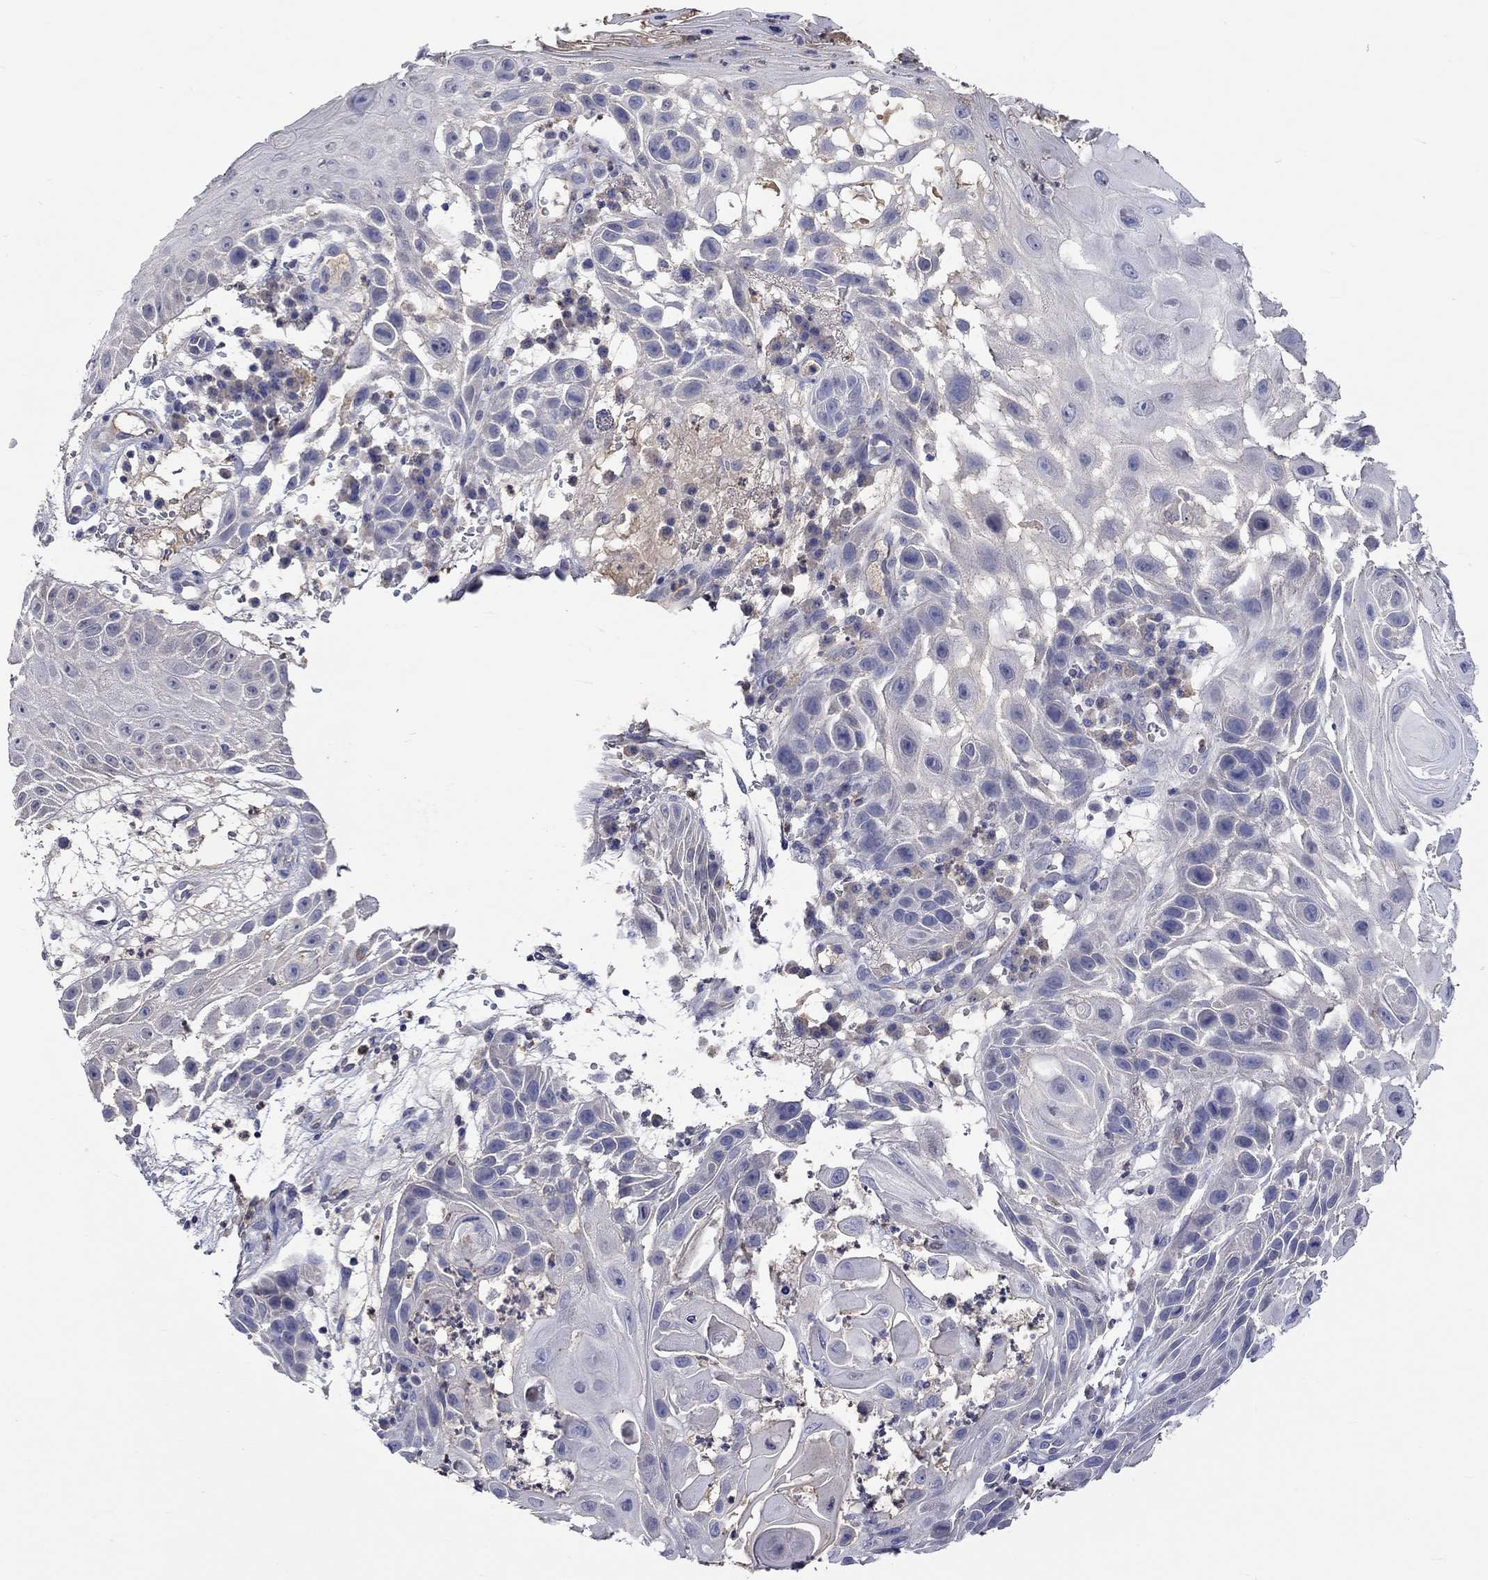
{"staining": {"intensity": "negative", "quantity": "none", "location": "none"}, "tissue": "skin cancer", "cell_type": "Tumor cells", "image_type": "cancer", "snomed": [{"axis": "morphology", "description": "Normal tissue, NOS"}, {"axis": "morphology", "description": "Squamous cell carcinoma, NOS"}, {"axis": "topography", "description": "Skin"}], "caption": "Immunohistochemical staining of skin cancer (squamous cell carcinoma) reveals no significant staining in tumor cells.", "gene": "LRFN4", "patient": {"sex": "male", "age": 79}}